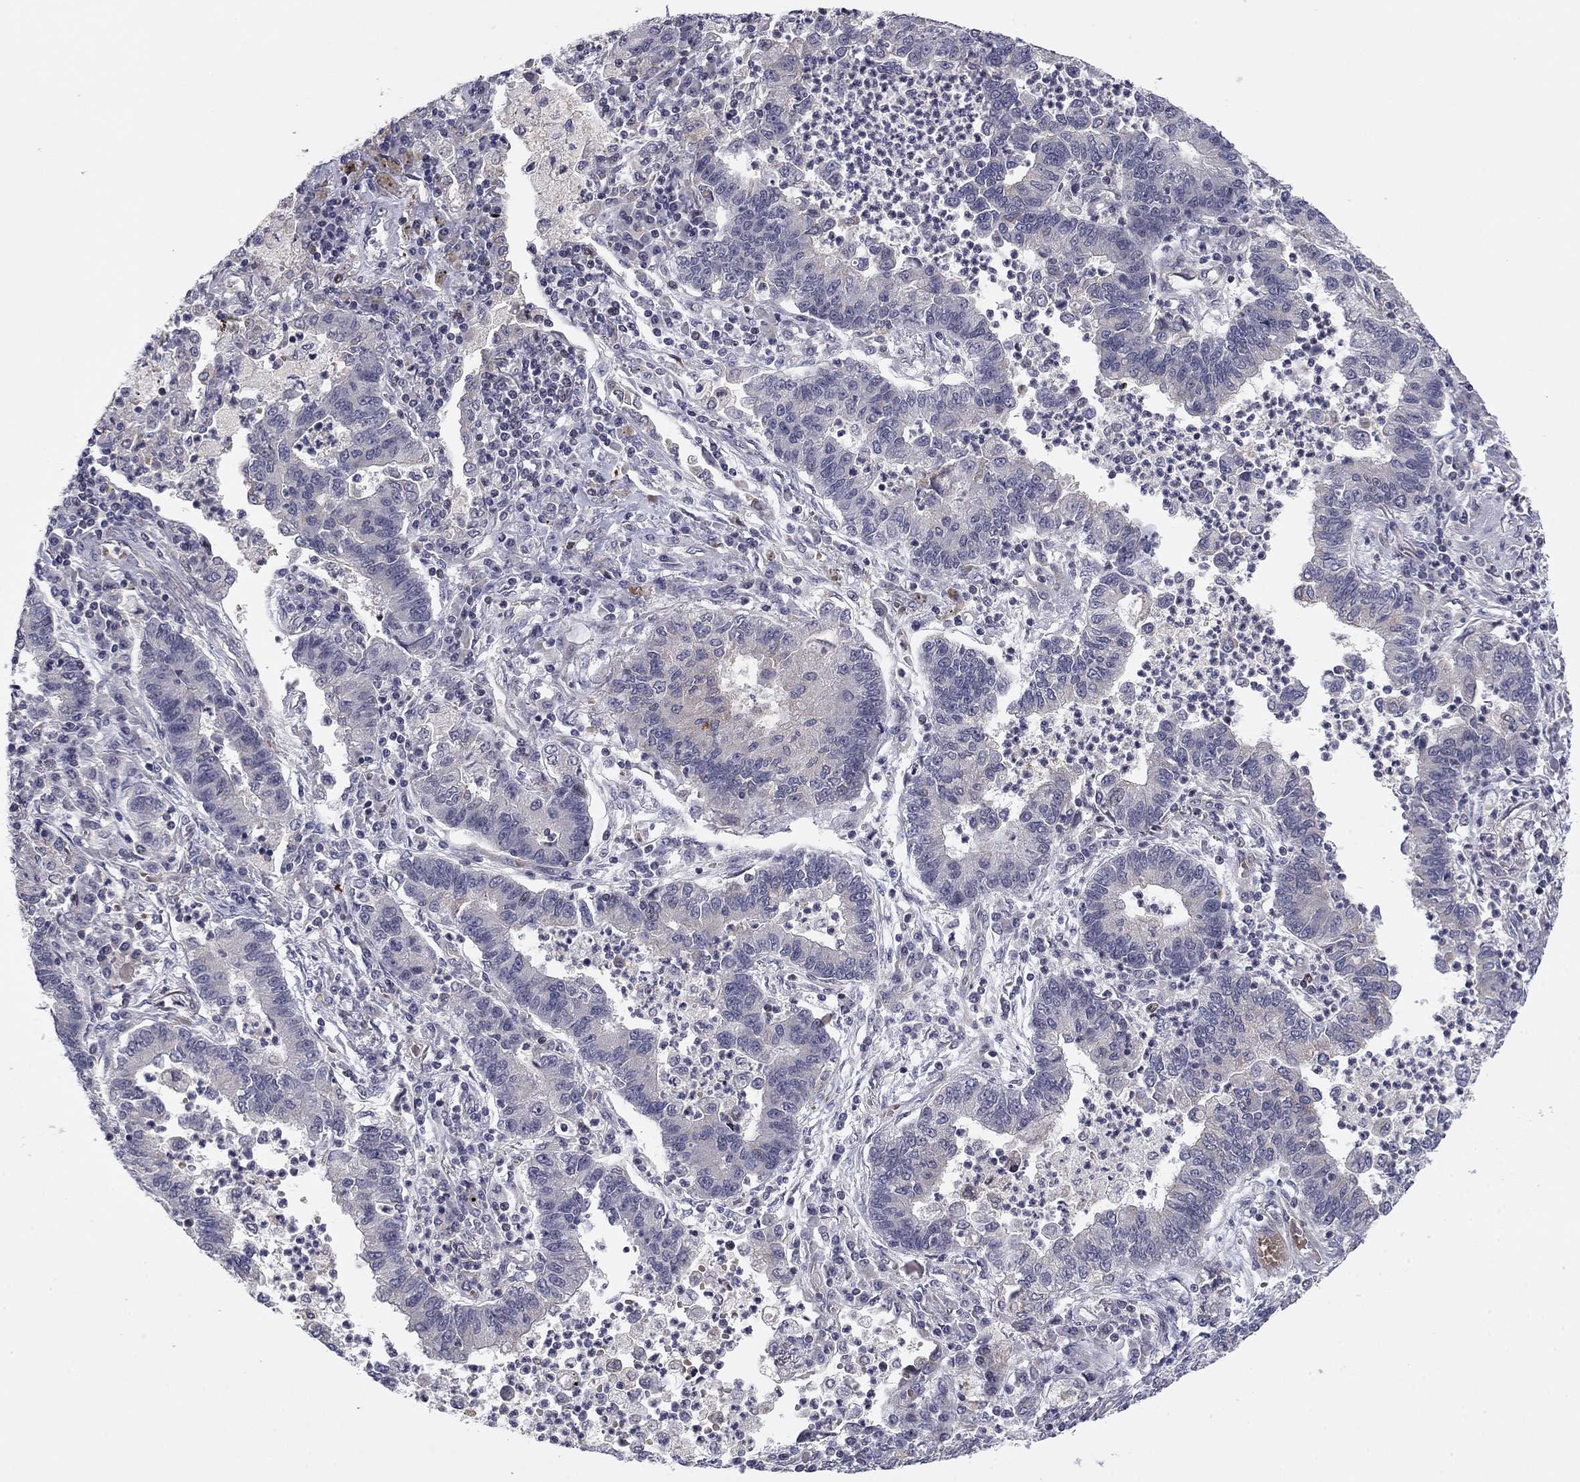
{"staining": {"intensity": "negative", "quantity": "none", "location": "none"}, "tissue": "lung cancer", "cell_type": "Tumor cells", "image_type": "cancer", "snomed": [{"axis": "morphology", "description": "Adenocarcinoma, NOS"}, {"axis": "topography", "description": "Lung"}], "caption": "An IHC micrograph of lung cancer (adenocarcinoma) is shown. There is no staining in tumor cells of lung cancer (adenocarcinoma). (Stains: DAB (3,3'-diaminobenzidine) immunohistochemistry (IHC) with hematoxylin counter stain, Microscopy: brightfield microscopy at high magnification).", "gene": "BCL11A", "patient": {"sex": "female", "age": 57}}